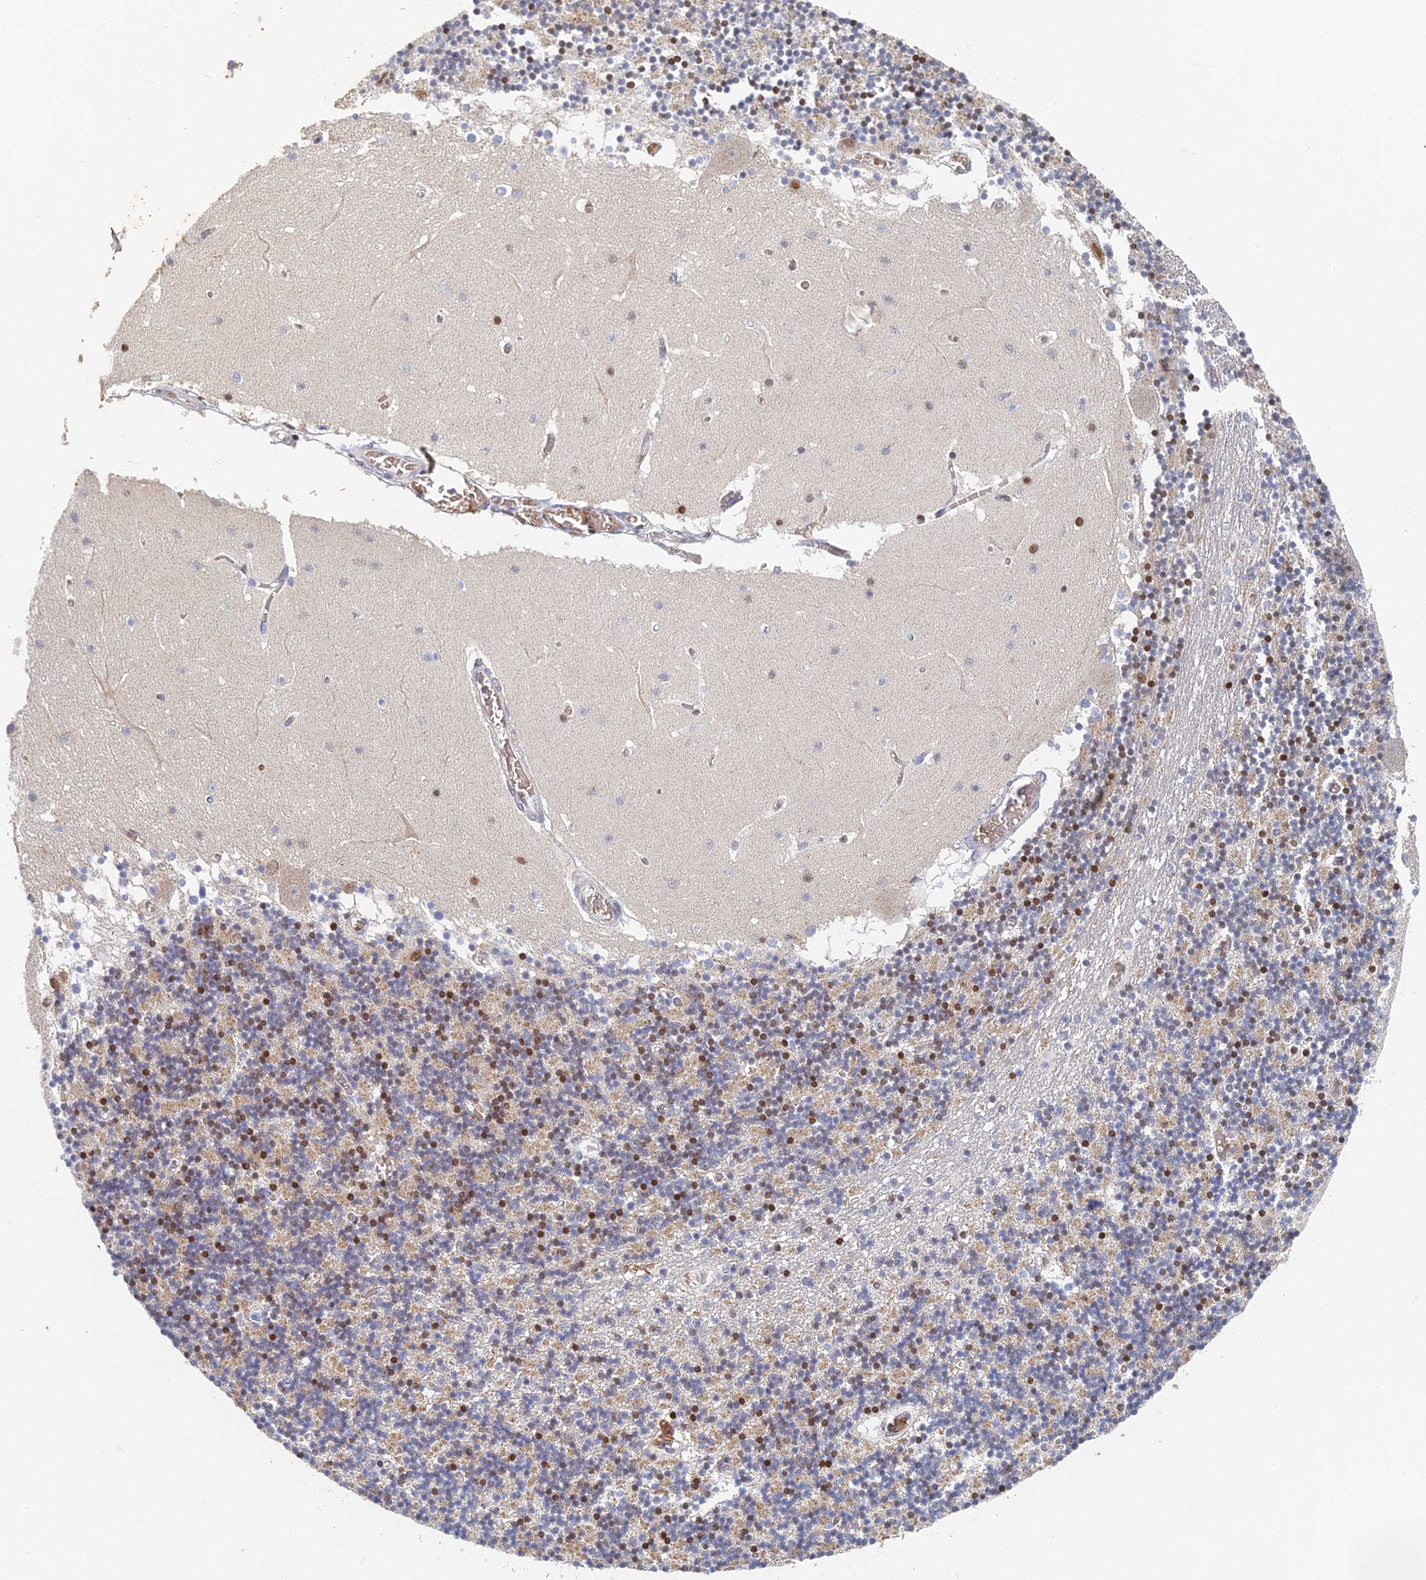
{"staining": {"intensity": "moderate", "quantity": "25%-75%", "location": "cytoplasmic/membranous,nuclear"}, "tissue": "cerebellum", "cell_type": "Cells in granular layer", "image_type": "normal", "snomed": [{"axis": "morphology", "description": "Normal tissue, NOS"}, {"axis": "topography", "description": "Cerebellum"}], "caption": "About 25%-75% of cells in granular layer in unremarkable cerebellum demonstrate moderate cytoplasmic/membranous,nuclear protein positivity as visualized by brown immunohistochemical staining.", "gene": "GPATCH1", "patient": {"sex": "female", "age": 28}}